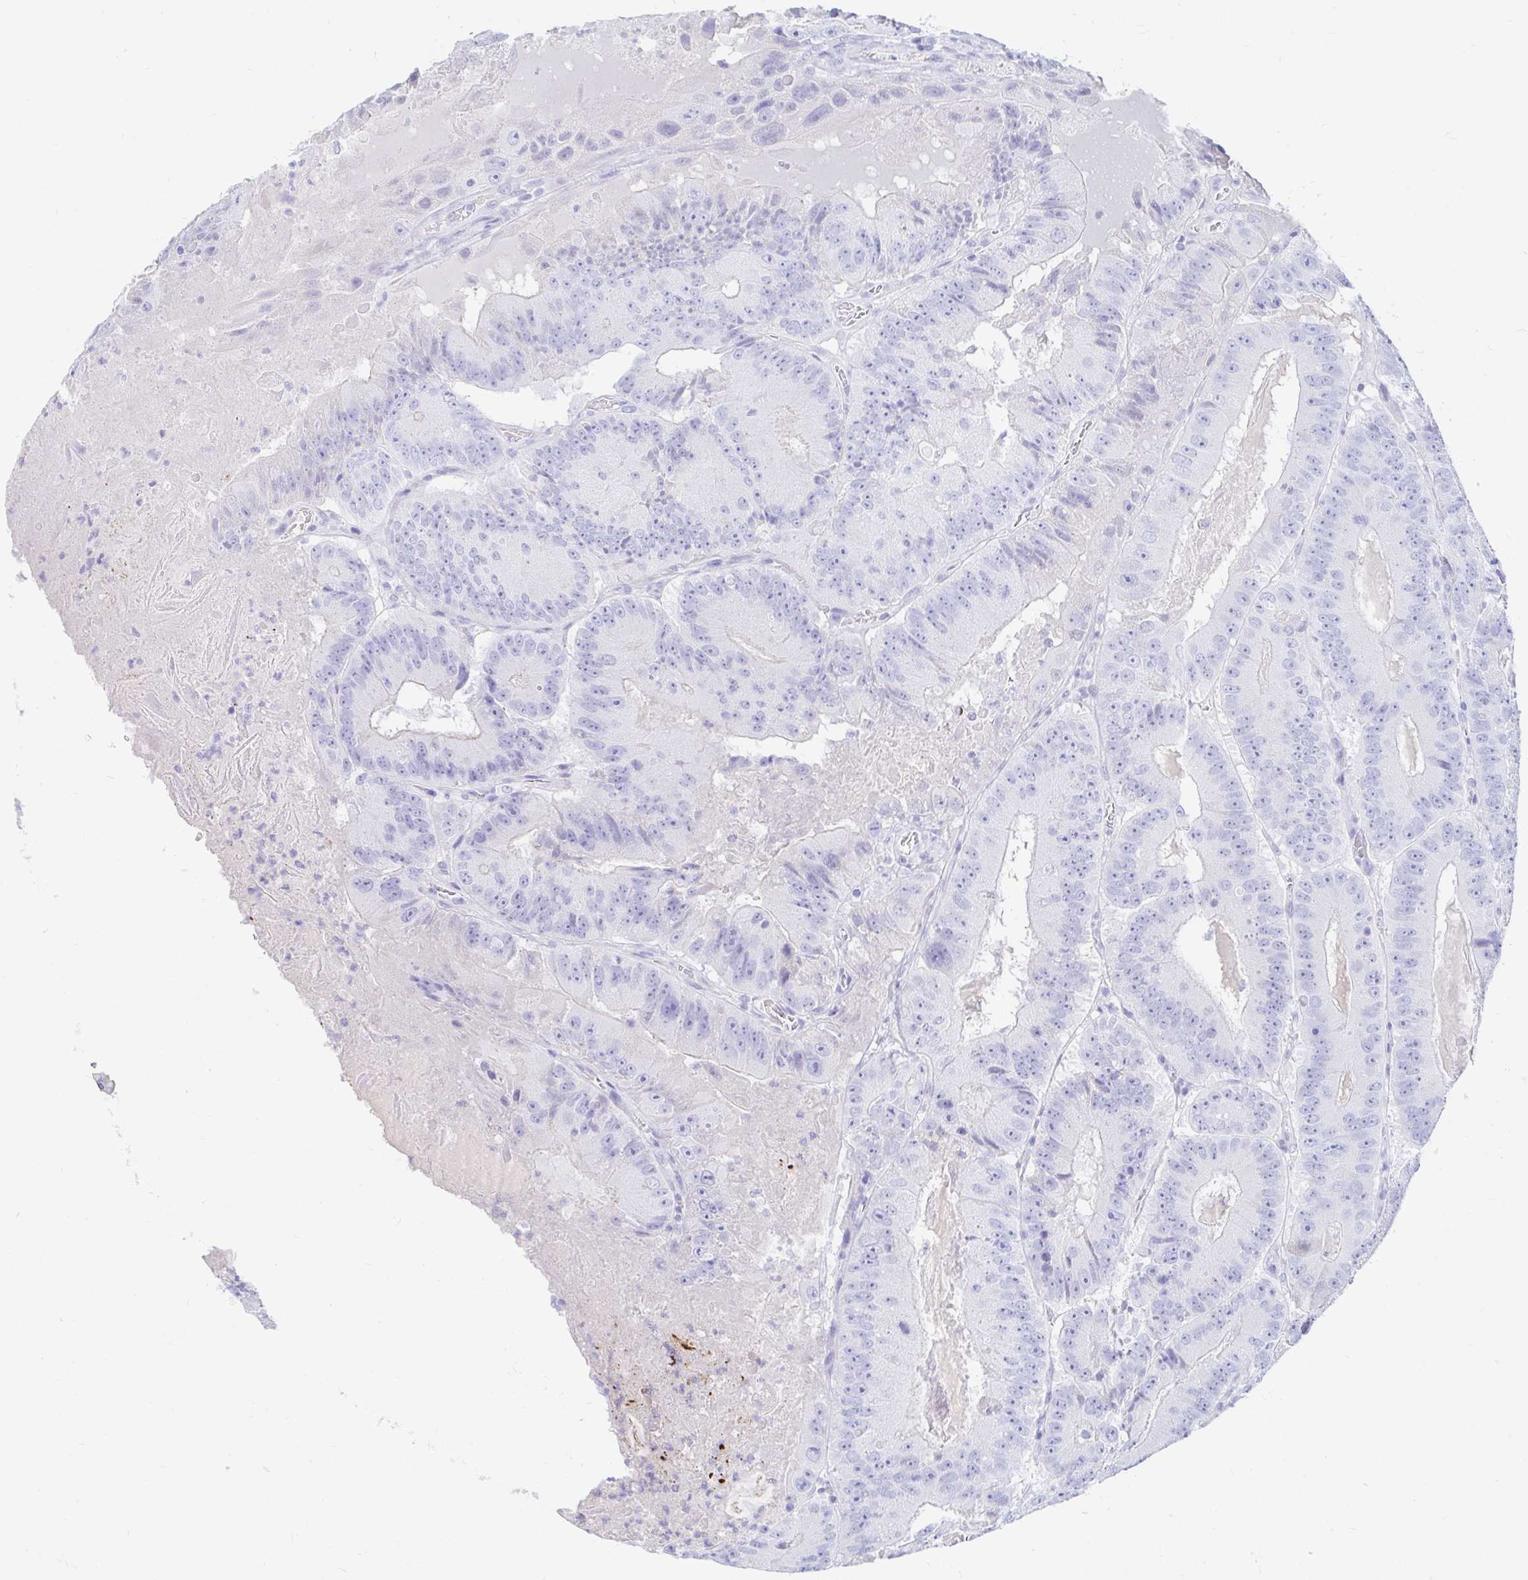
{"staining": {"intensity": "negative", "quantity": "none", "location": "none"}, "tissue": "colorectal cancer", "cell_type": "Tumor cells", "image_type": "cancer", "snomed": [{"axis": "morphology", "description": "Adenocarcinoma, NOS"}, {"axis": "topography", "description": "Colon"}], "caption": "Human adenocarcinoma (colorectal) stained for a protein using immunohistochemistry (IHC) demonstrates no staining in tumor cells.", "gene": "NR2E1", "patient": {"sex": "female", "age": 86}}